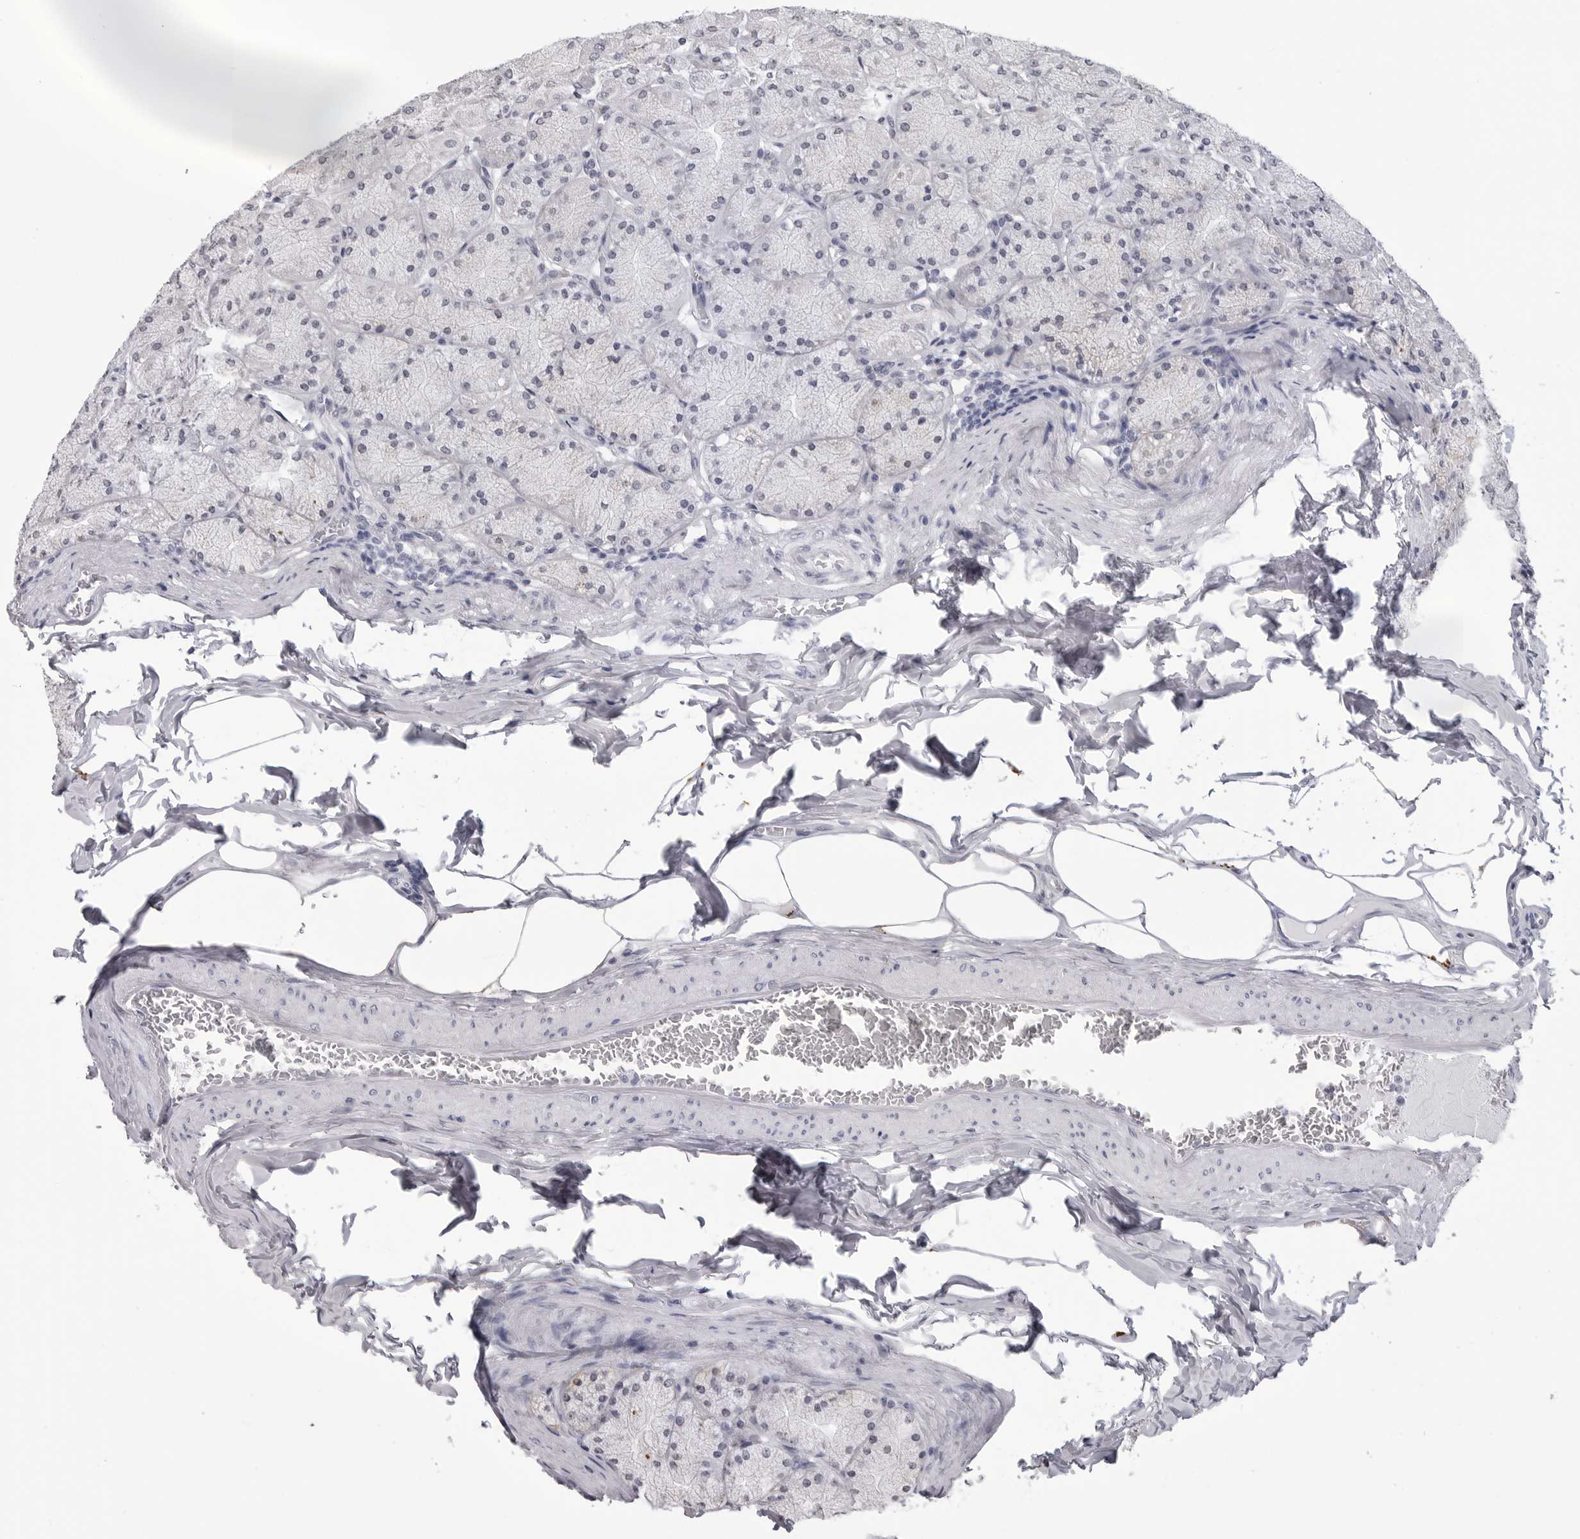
{"staining": {"intensity": "negative", "quantity": "none", "location": "none"}, "tissue": "stomach", "cell_type": "Glandular cells", "image_type": "normal", "snomed": [{"axis": "morphology", "description": "Normal tissue, NOS"}, {"axis": "topography", "description": "Stomach, upper"}], "caption": "Immunohistochemistry (IHC) micrograph of benign stomach: stomach stained with DAB exhibits no significant protein expression in glandular cells.", "gene": "LGALS4", "patient": {"sex": "female", "age": 56}}